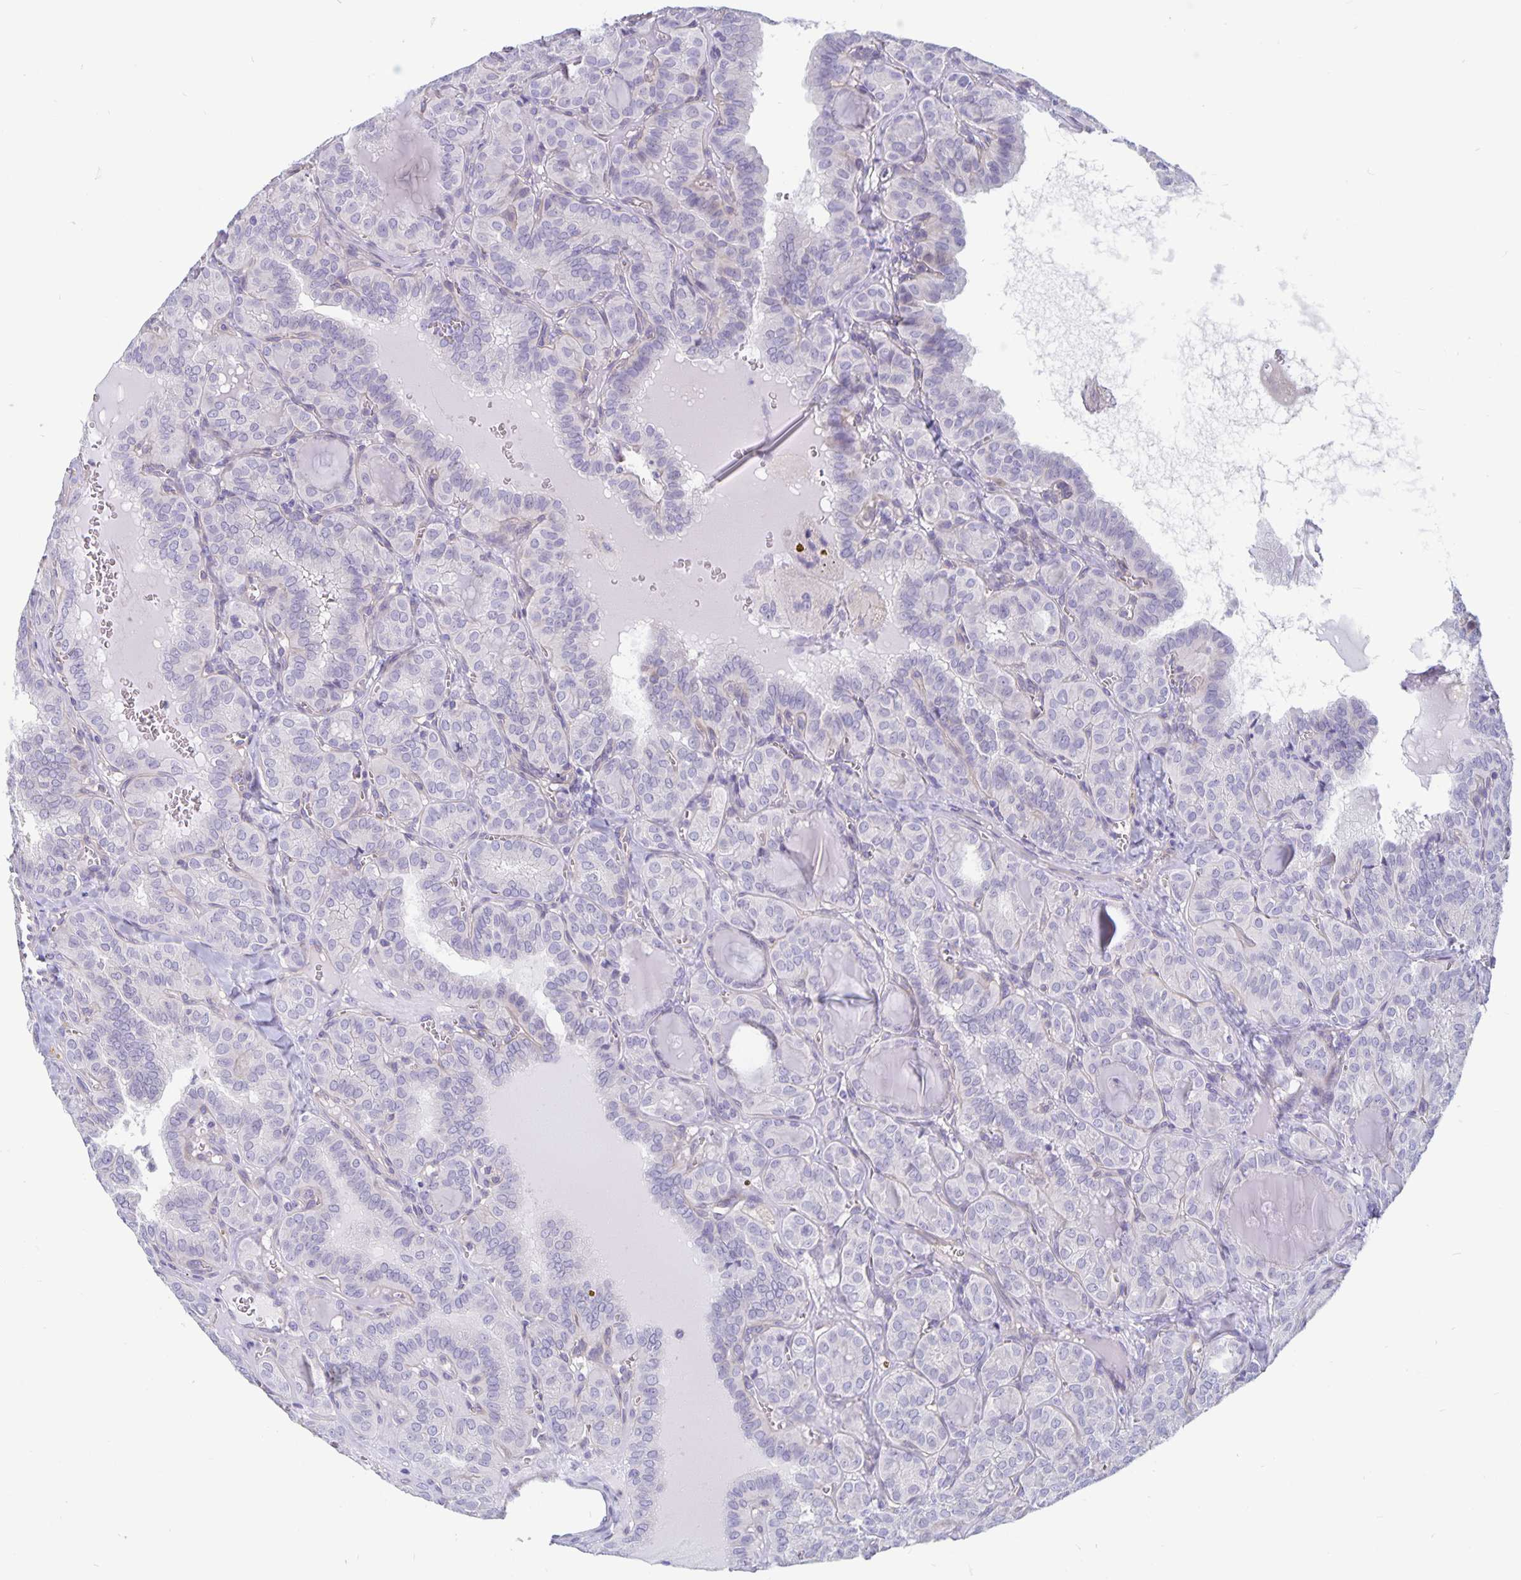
{"staining": {"intensity": "negative", "quantity": "none", "location": "none"}, "tissue": "thyroid cancer", "cell_type": "Tumor cells", "image_type": "cancer", "snomed": [{"axis": "morphology", "description": "Papillary adenocarcinoma, NOS"}, {"axis": "topography", "description": "Thyroid gland"}], "caption": "IHC photomicrograph of human thyroid cancer stained for a protein (brown), which shows no positivity in tumor cells. Nuclei are stained in blue.", "gene": "PLCB3", "patient": {"sex": "female", "age": 41}}